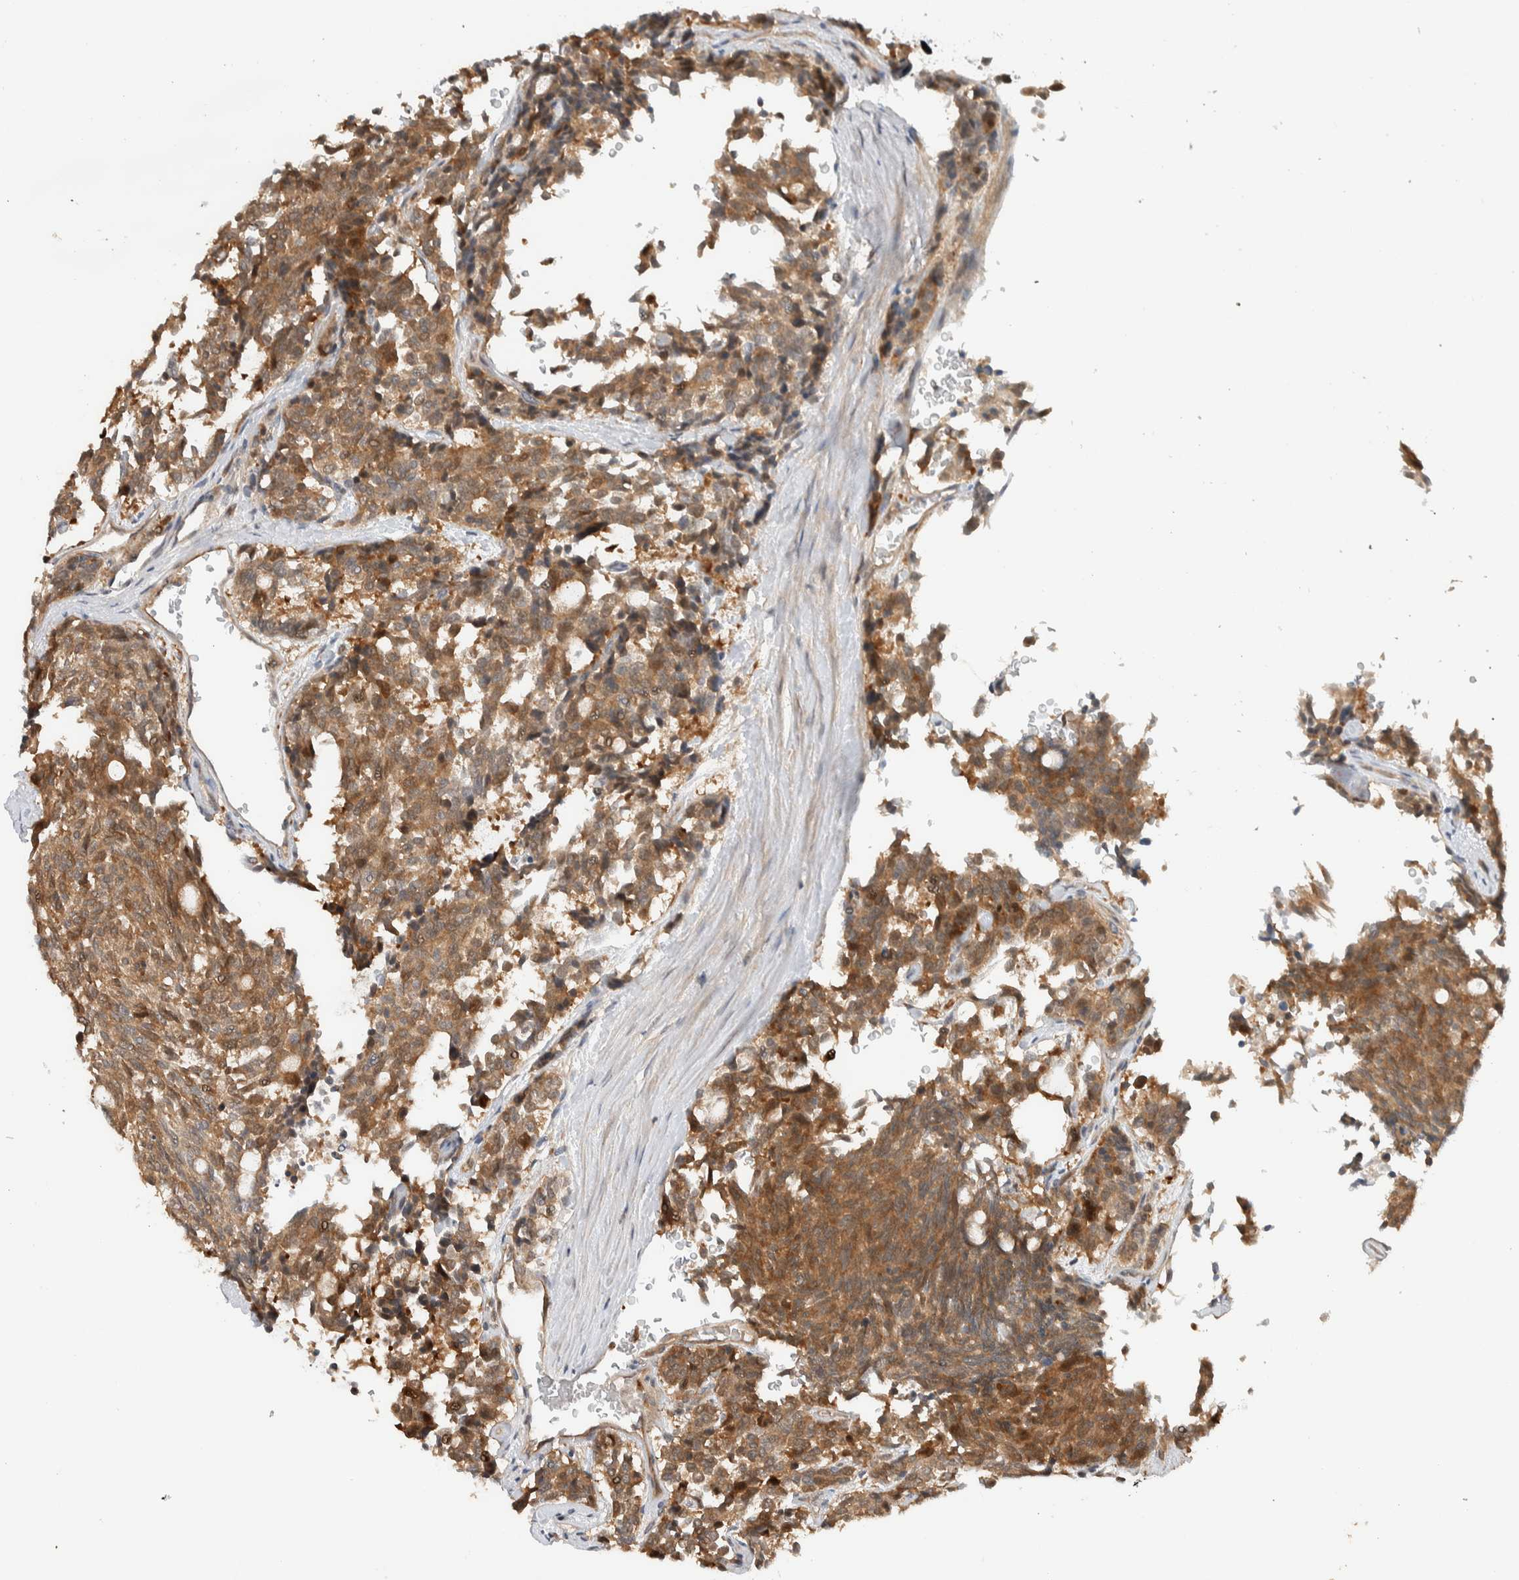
{"staining": {"intensity": "moderate", "quantity": ">75%", "location": "cytoplasmic/membranous"}, "tissue": "carcinoid", "cell_type": "Tumor cells", "image_type": "cancer", "snomed": [{"axis": "morphology", "description": "Carcinoid, malignant, NOS"}, {"axis": "topography", "description": "Pancreas"}], "caption": "Immunohistochemical staining of human carcinoid exhibits moderate cytoplasmic/membranous protein expression in about >75% of tumor cells.", "gene": "DEPTOR", "patient": {"sex": "female", "age": 54}}